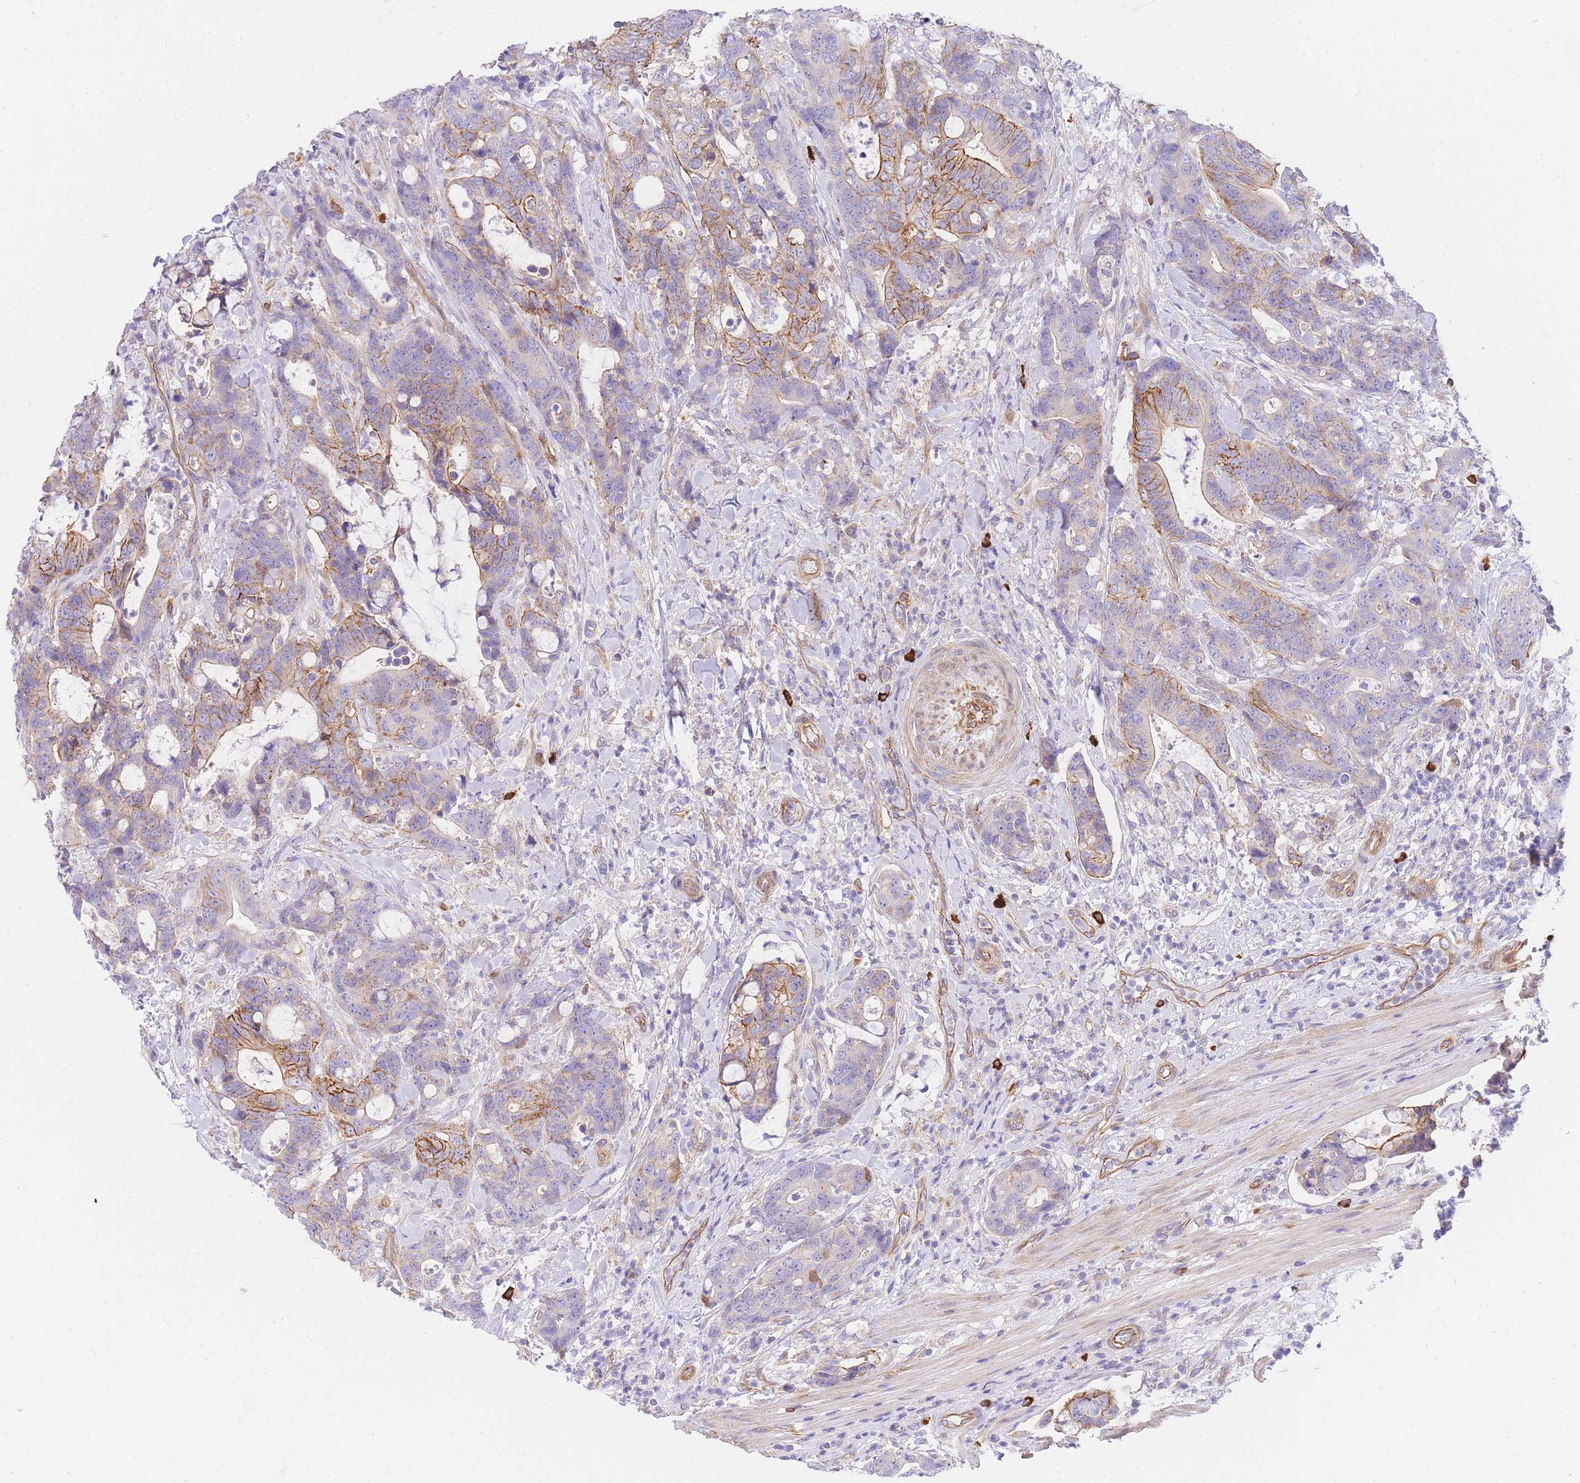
{"staining": {"intensity": "moderate", "quantity": "25%-75%", "location": "cytoplasmic/membranous"}, "tissue": "colorectal cancer", "cell_type": "Tumor cells", "image_type": "cancer", "snomed": [{"axis": "morphology", "description": "Adenocarcinoma, NOS"}, {"axis": "topography", "description": "Colon"}], "caption": "Protein expression analysis of colorectal cancer exhibits moderate cytoplasmic/membranous positivity in about 25%-75% of tumor cells. Ihc stains the protein in brown and the nuclei are stained blue.", "gene": "SRSF12", "patient": {"sex": "female", "age": 82}}